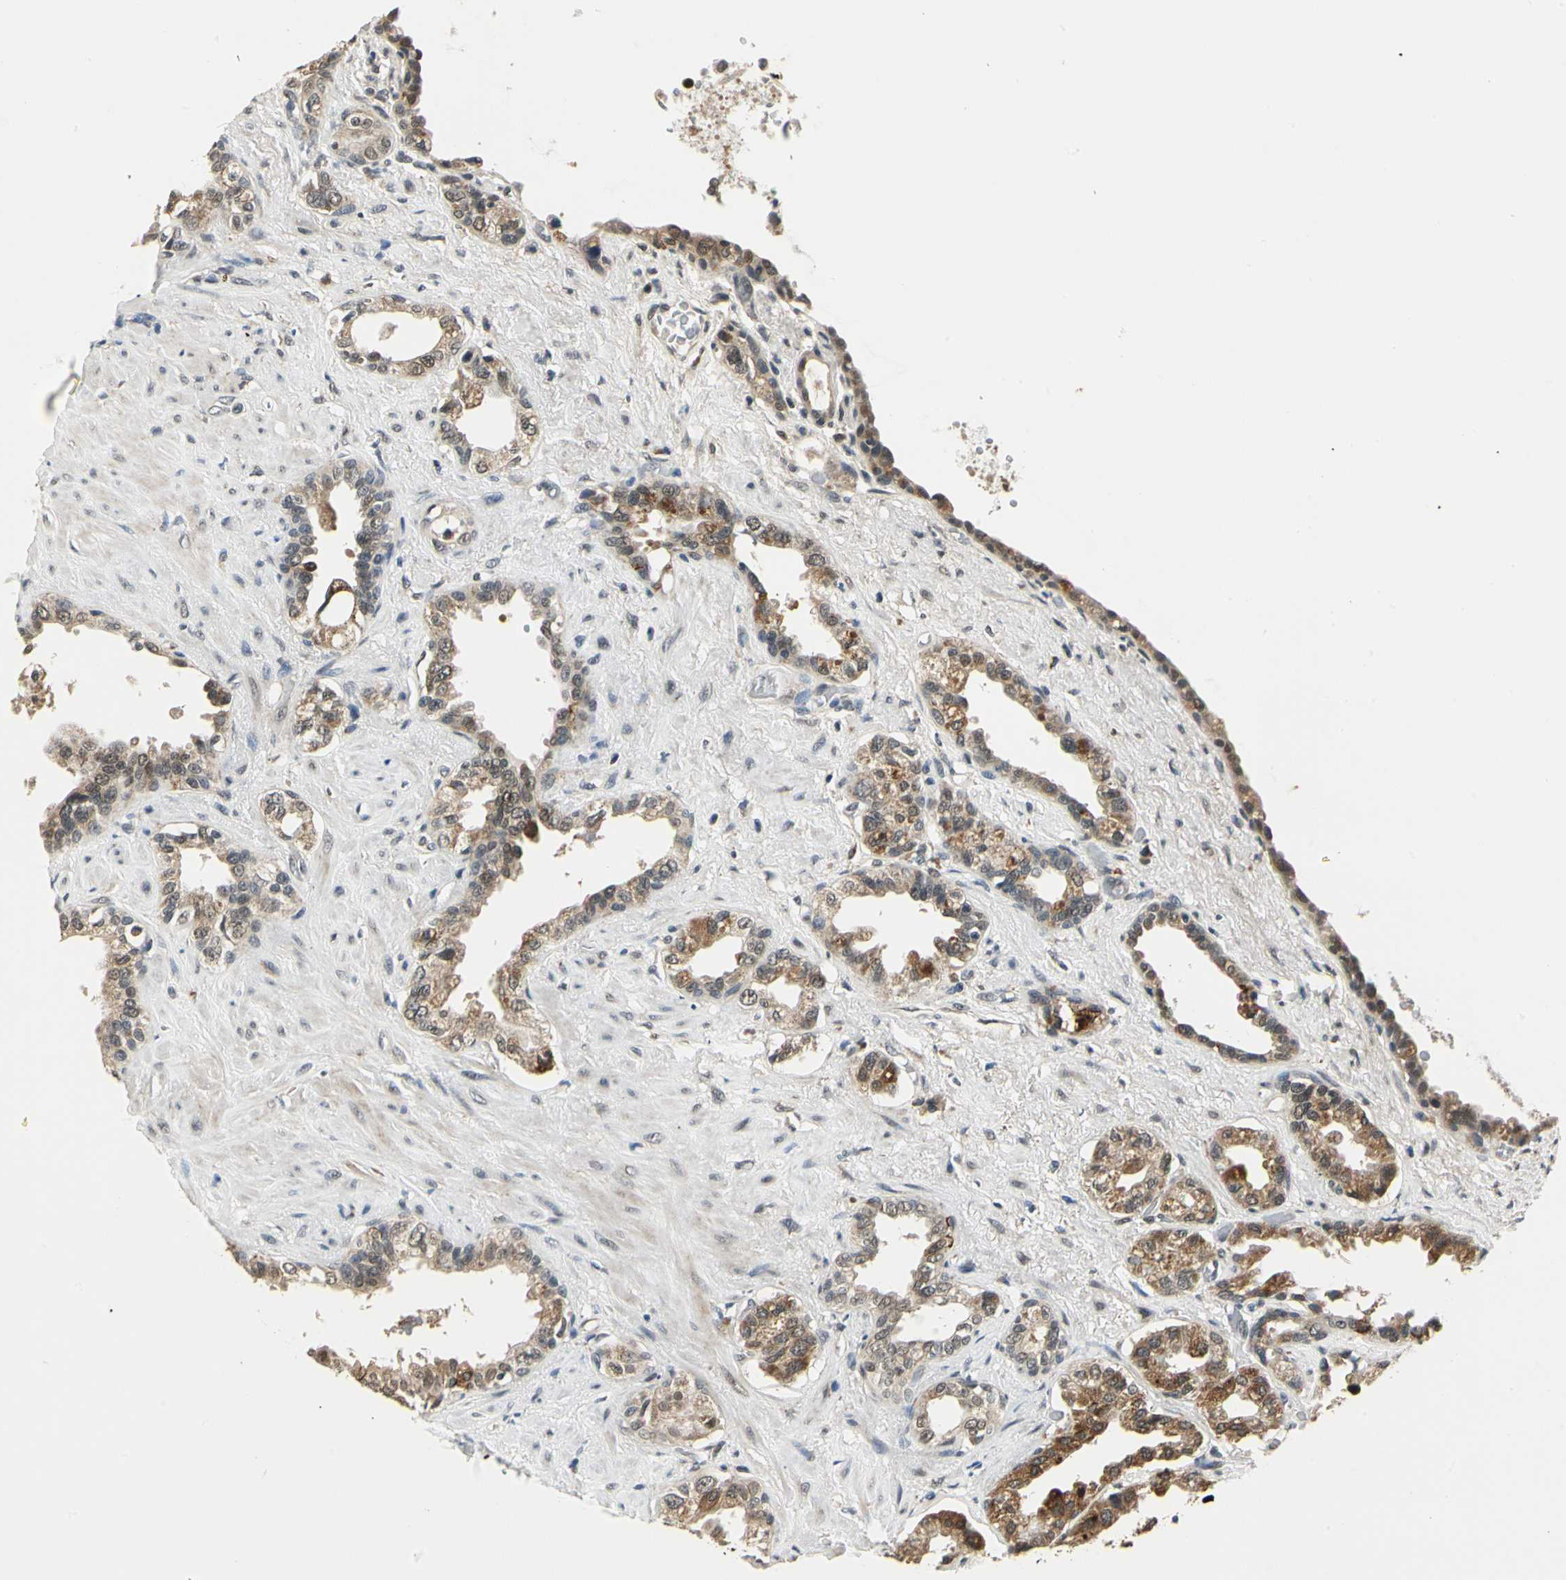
{"staining": {"intensity": "moderate", "quantity": ">75%", "location": "cytoplasmic/membranous"}, "tissue": "seminal vesicle", "cell_type": "Glandular cells", "image_type": "normal", "snomed": [{"axis": "morphology", "description": "Normal tissue, NOS"}, {"axis": "topography", "description": "Seminal veicle"}], "caption": "IHC of benign seminal vesicle demonstrates medium levels of moderate cytoplasmic/membranous staining in about >75% of glandular cells.", "gene": "PDK2", "patient": {"sex": "male", "age": 61}}